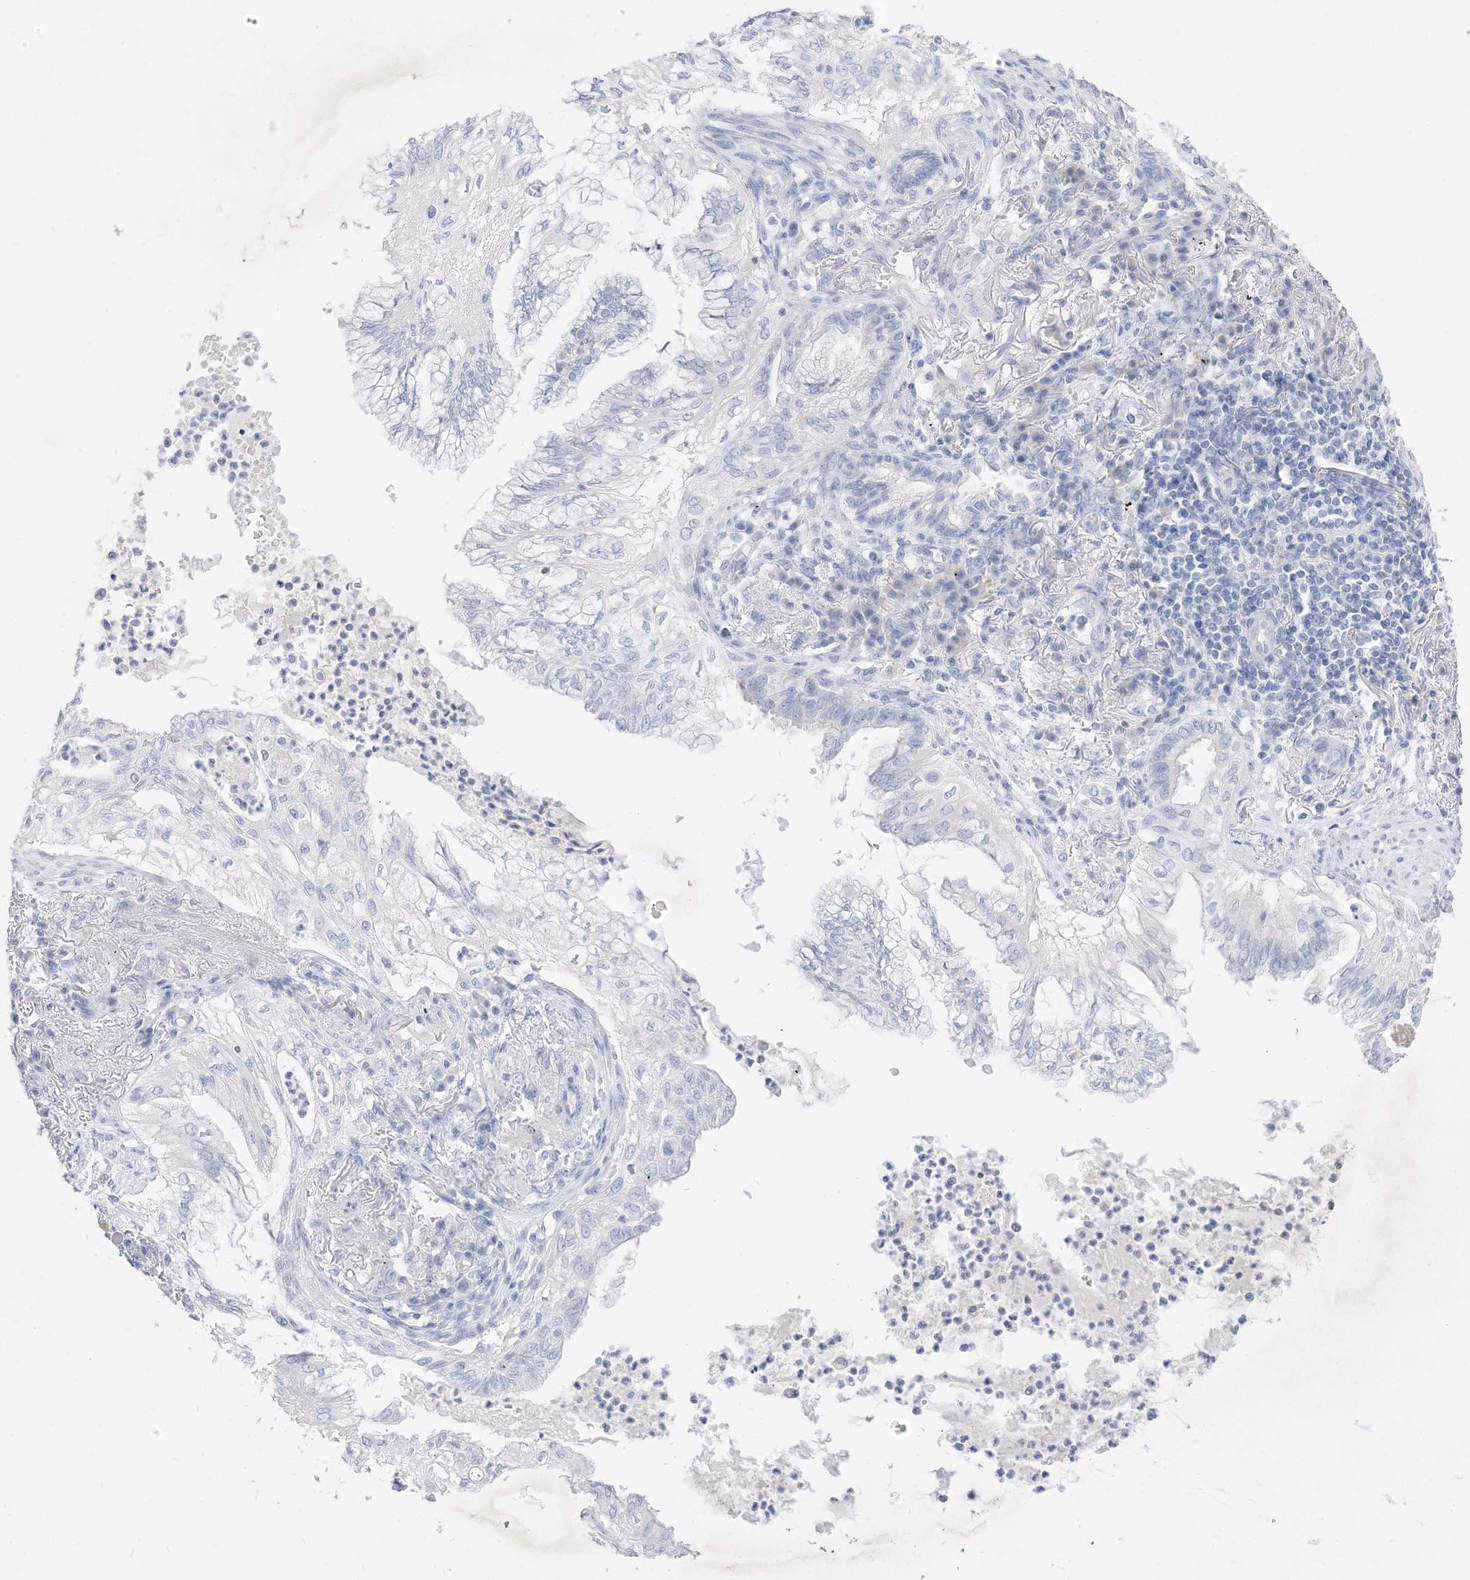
{"staining": {"intensity": "negative", "quantity": "none", "location": "none"}, "tissue": "lung cancer", "cell_type": "Tumor cells", "image_type": "cancer", "snomed": [{"axis": "morphology", "description": "Adenocarcinoma, NOS"}, {"axis": "topography", "description": "Lung"}], "caption": "There is no significant expression in tumor cells of adenocarcinoma (lung).", "gene": "MUC17", "patient": {"sex": "female", "age": 70}}